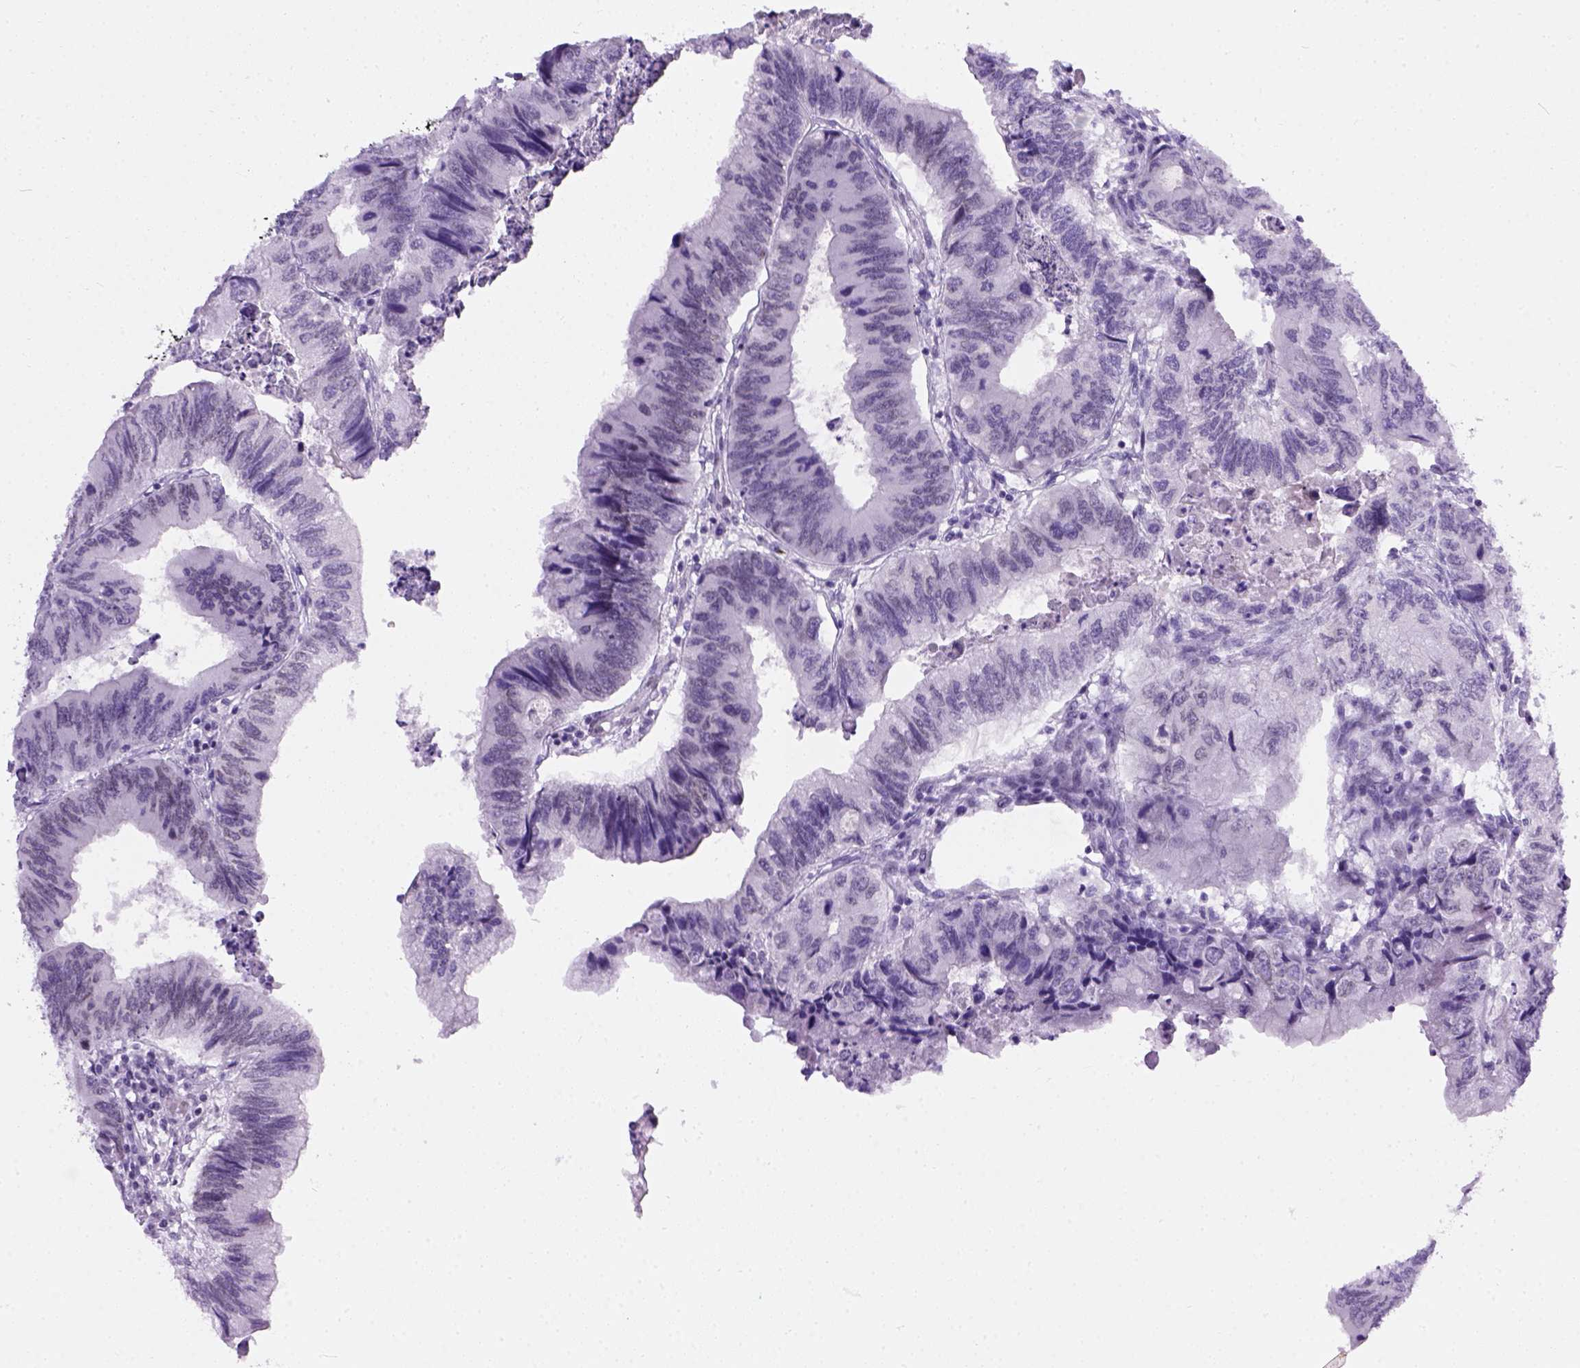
{"staining": {"intensity": "negative", "quantity": "none", "location": "none"}, "tissue": "colorectal cancer", "cell_type": "Tumor cells", "image_type": "cancer", "snomed": [{"axis": "morphology", "description": "Adenocarcinoma, NOS"}, {"axis": "topography", "description": "Colon"}], "caption": "Adenocarcinoma (colorectal) stained for a protein using immunohistochemistry shows no positivity tumor cells.", "gene": "FAM184B", "patient": {"sex": "male", "age": 53}}